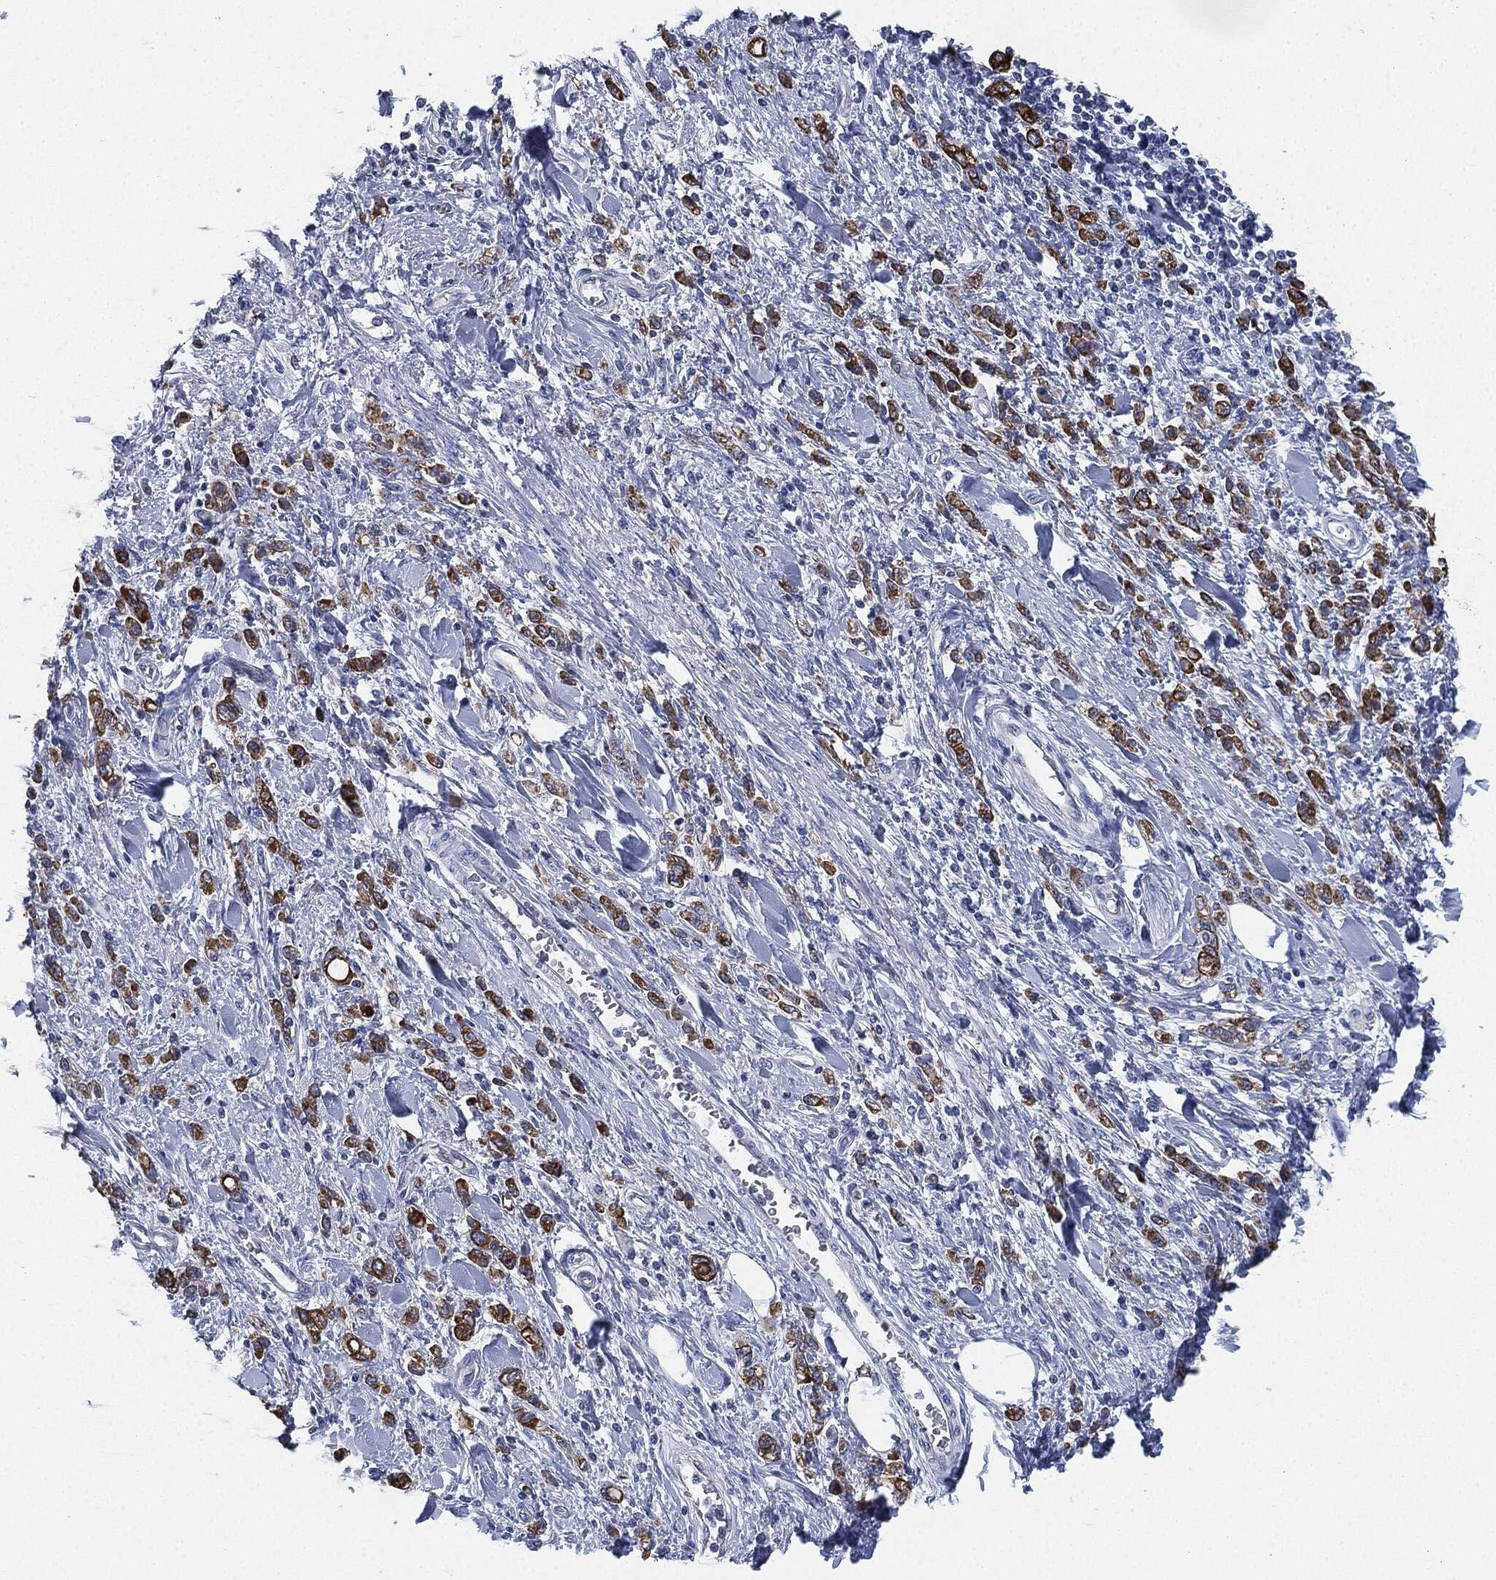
{"staining": {"intensity": "moderate", "quantity": ">75%", "location": "cytoplasmic/membranous"}, "tissue": "stomach cancer", "cell_type": "Tumor cells", "image_type": "cancer", "snomed": [{"axis": "morphology", "description": "Adenocarcinoma, NOS"}, {"axis": "topography", "description": "Stomach"}], "caption": "Adenocarcinoma (stomach) stained for a protein demonstrates moderate cytoplasmic/membranous positivity in tumor cells.", "gene": "SHROOM2", "patient": {"sex": "male", "age": 77}}